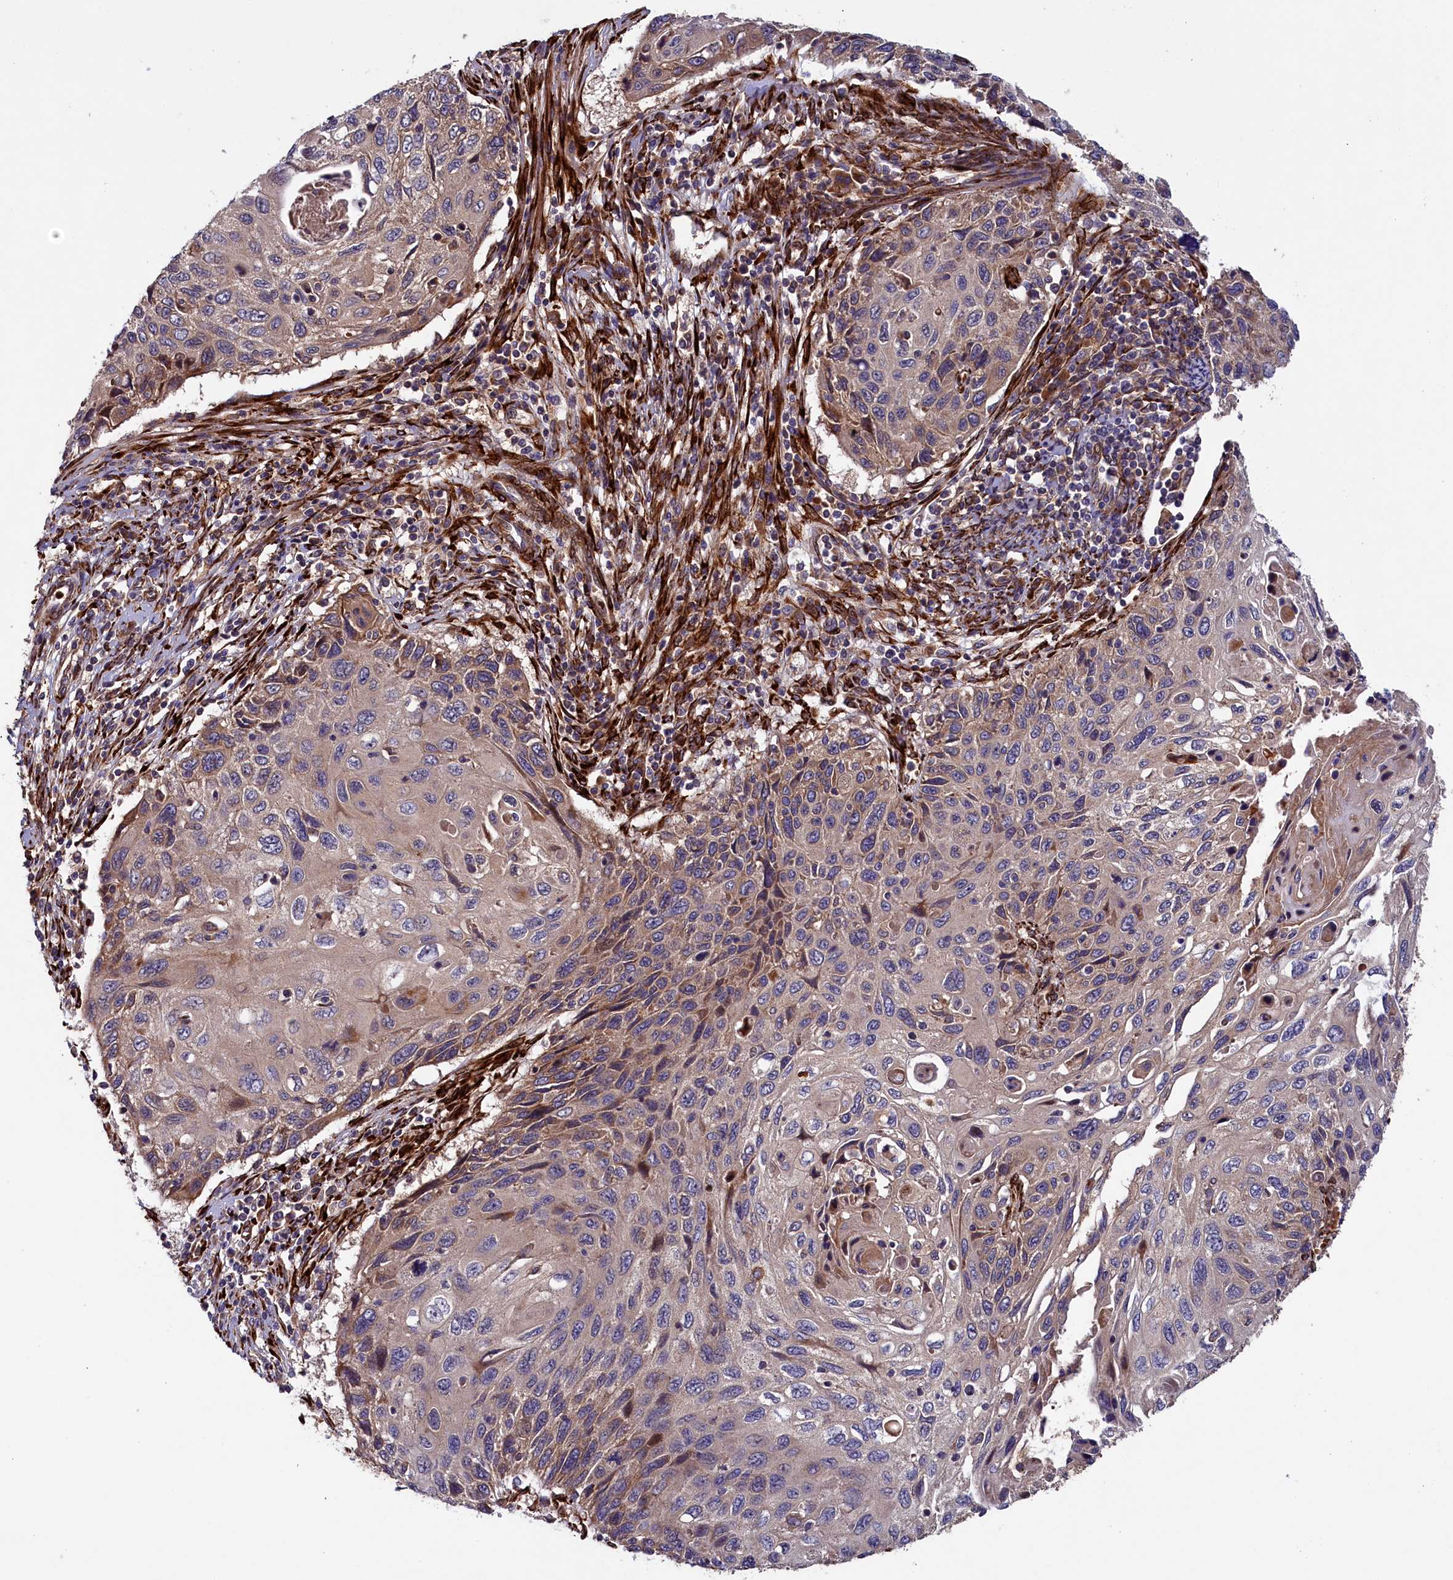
{"staining": {"intensity": "weak", "quantity": "<25%", "location": "cytoplasmic/membranous"}, "tissue": "cervical cancer", "cell_type": "Tumor cells", "image_type": "cancer", "snomed": [{"axis": "morphology", "description": "Squamous cell carcinoma, NOS"}, {"axis": "topography", "description": "Cervix"}], "caption": "Tumor cells show no significant protein staining in cervical cancer. (Stains: DAB (3,3'-diaminobenzidine) immunohistochemistry (IHC) with hematoxylin counter stain, Microscopy: brightfield microscopy at high magnification).", "gene": "ARRDC4", "patient": {"sex": "female", "age": 70}}